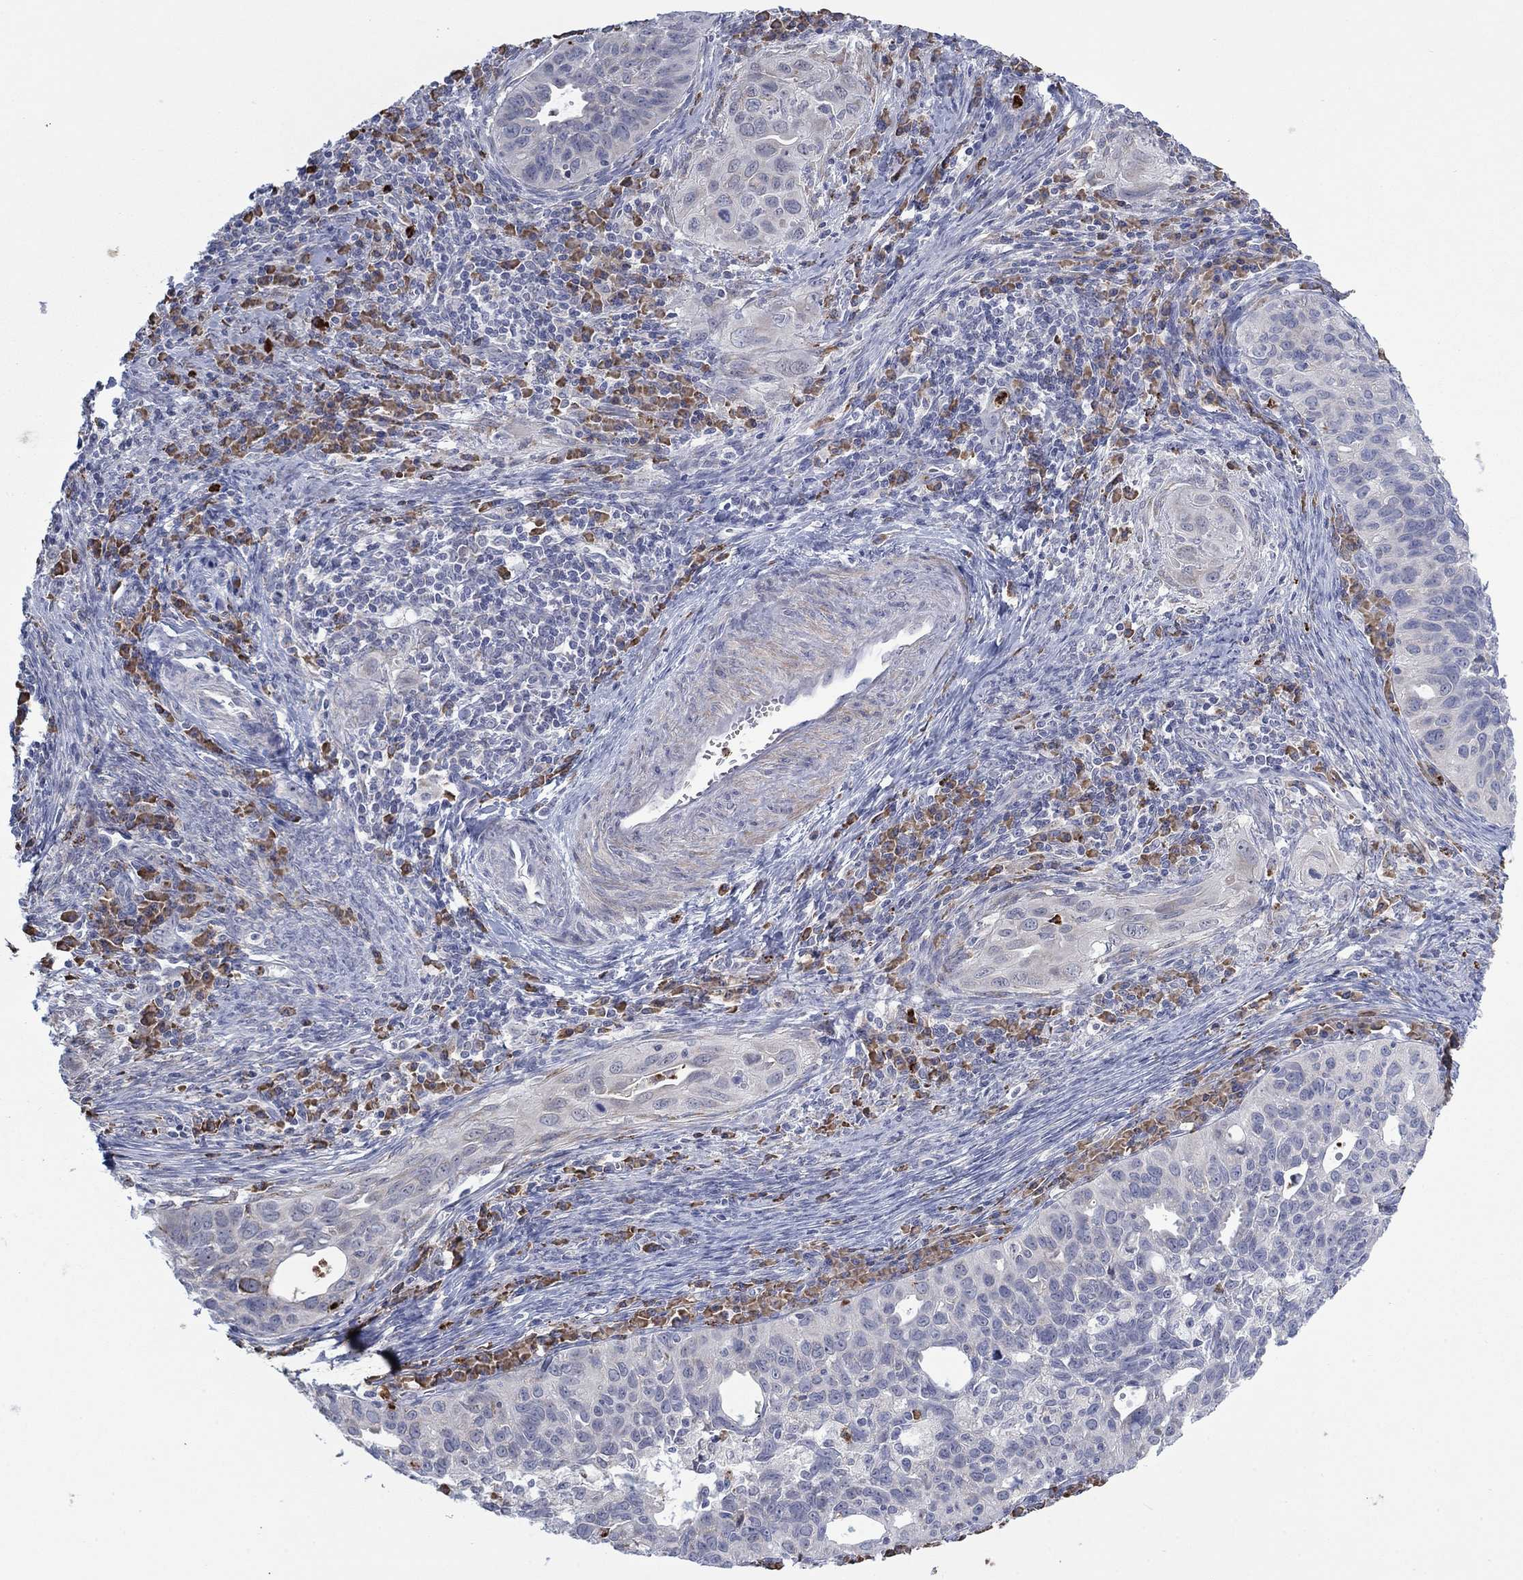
{"staining": {"intensity": "negative", "quantity": "none", "location": "none"}, "tissue": "cervical cancer", "cell_type": "Tumor cells", "image_type": "cancer", "snomed": [{"axis": "morphology", "description": "Squamous cell carcinoma, NOS"}, {"axis": "topography", "description": "Cervix"}], "caption": "Immunohistochemistry (IHC) photomicrograph of cervical squamous cell carcinoma stained for a protein (brown), which reveals no expression in tumor cells.", "gene": "MTRFR", "patient": {"sex": "female", "age": 26}}